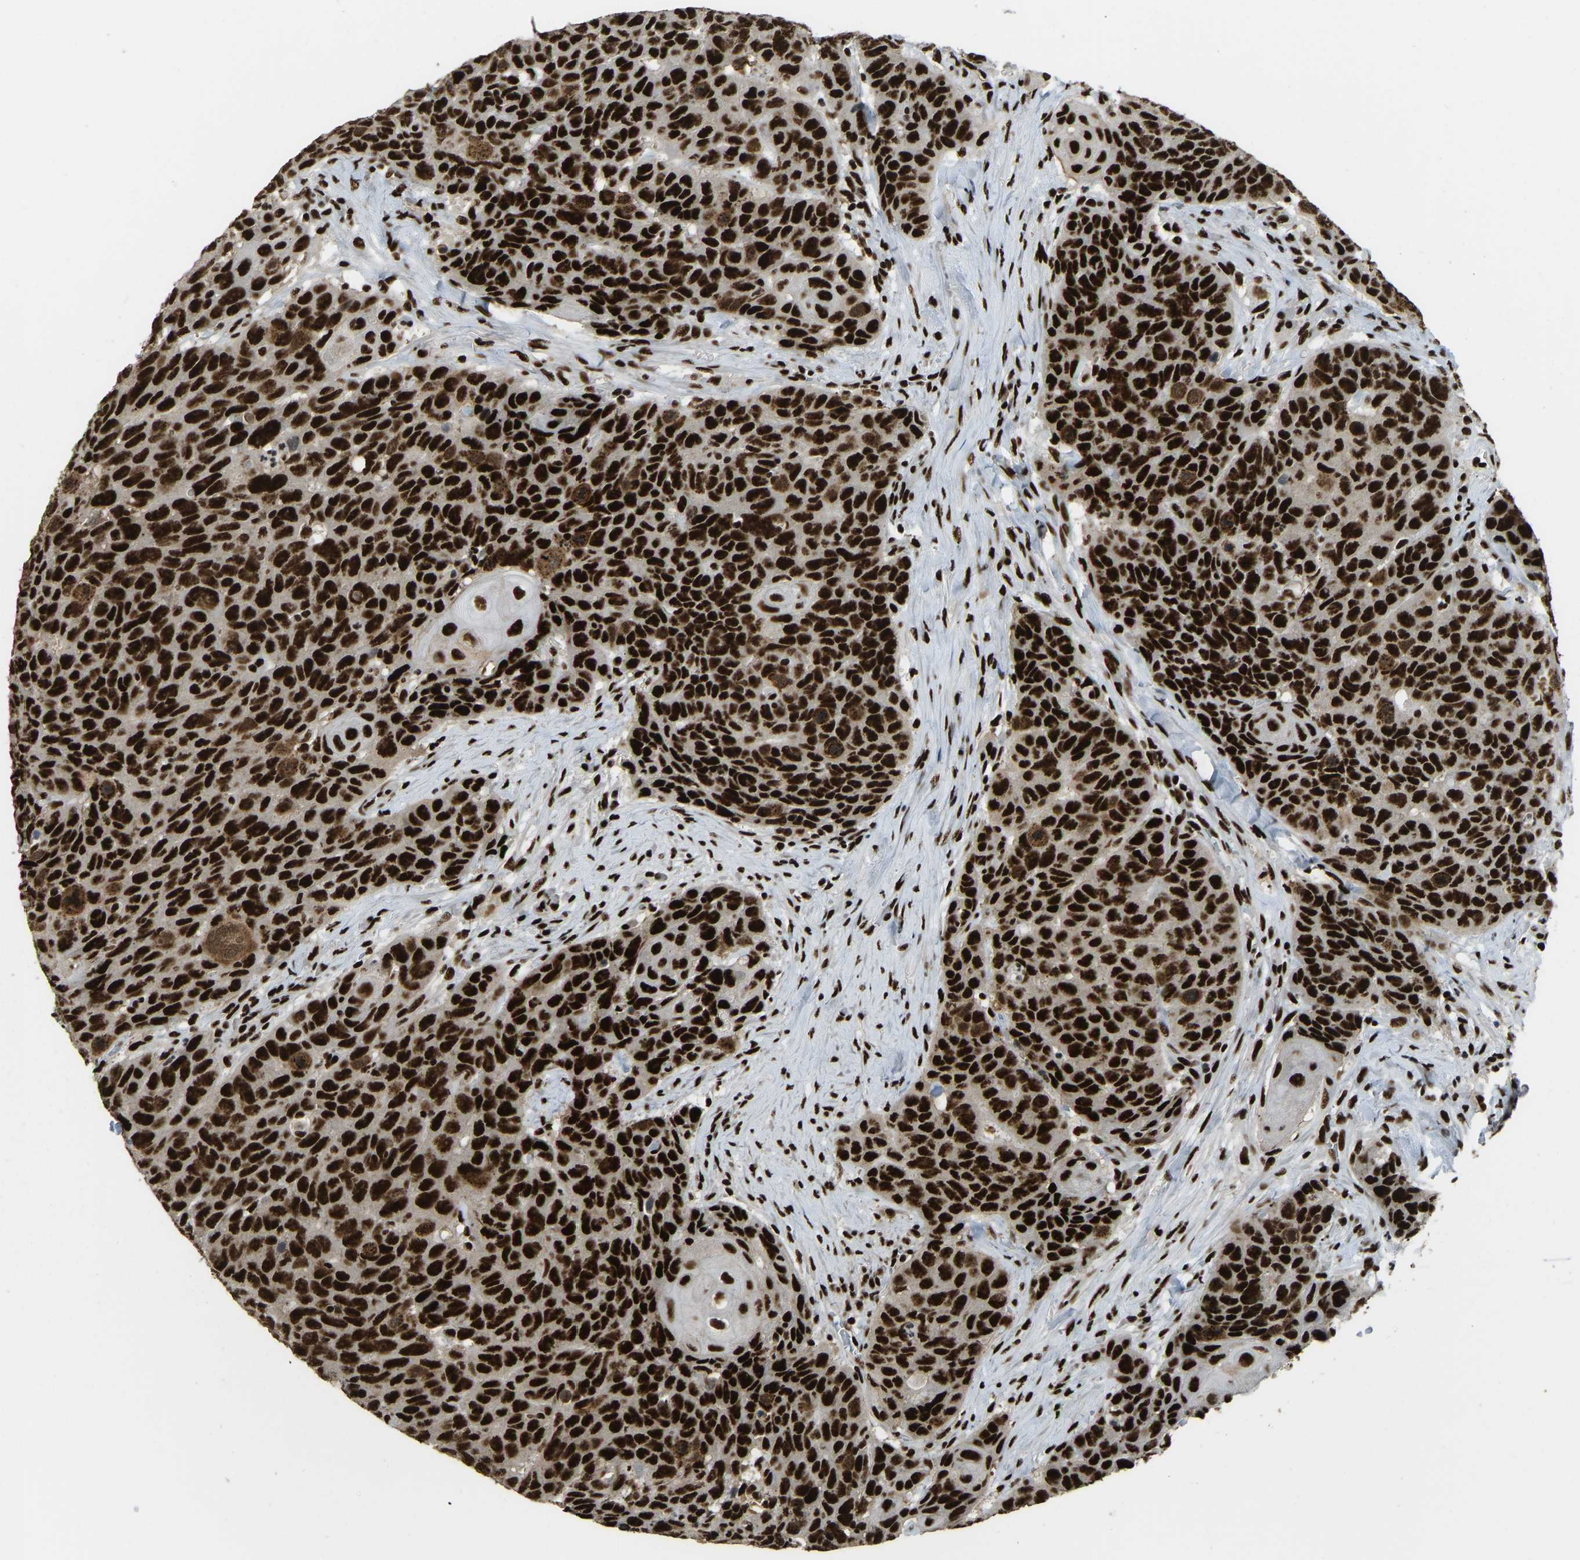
{"staining": {"intensity": "strong", "quantity": ">75%", "location": "nuclear"}, "tissue": "head and neck cancer", "cell_type": "Tumor cells", "image_type": "cancer", "snomed": [{"axis": "morphology", "description": "Squamous cell carcinoma, NOS"}, {"axis": "topography", "description": "Head-Neck"}], "caption": "This is an image of IHC staining of head and neck squamous cell carcinoma, which shows strong positivity in the nuclear of tumor cells.", "gene": "FOXK1", "patient": {"sex": "male", "age": 66}}